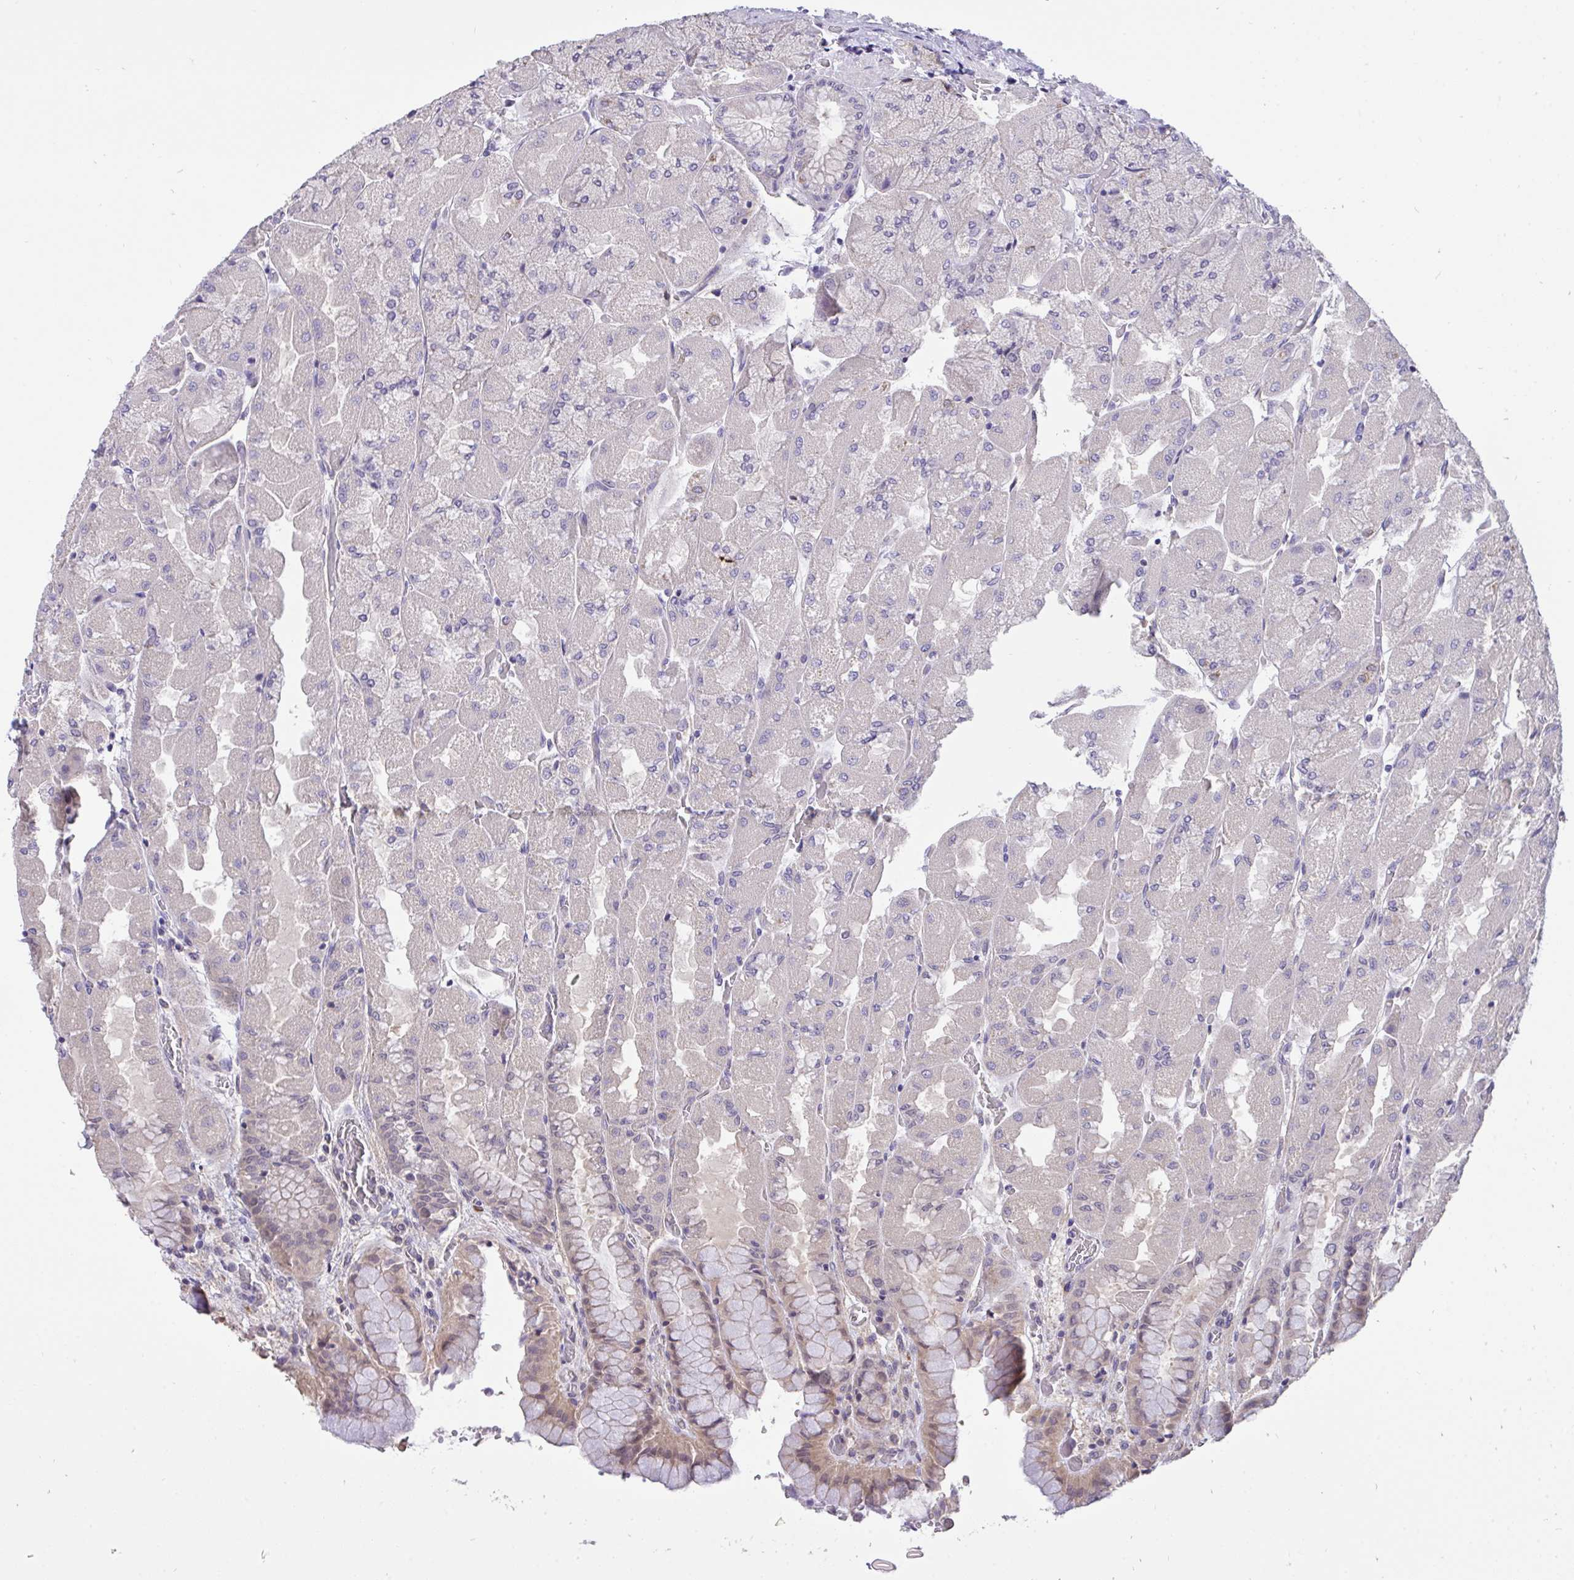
{"staining": {"intensity": "weak", "quantity": "<25%", "location": "cytoplasmic/membranous,nuclear"}, "tissue": "stomach", "cell_type": "Glandular cells", "image_type": "normal", "snomed": [{"axis": "morphology", "description": "Normal tissue, NOS"}, {"axis": "topography", "description": "Stomach"}], "caption": "DAB (3,3'-diaminobenzidine) immunohistochemical staining of benign stomach displays no significant positivity in glandular cells.", "gene": "C19orf54", "patient": {"sex": "female", "age": 61}}